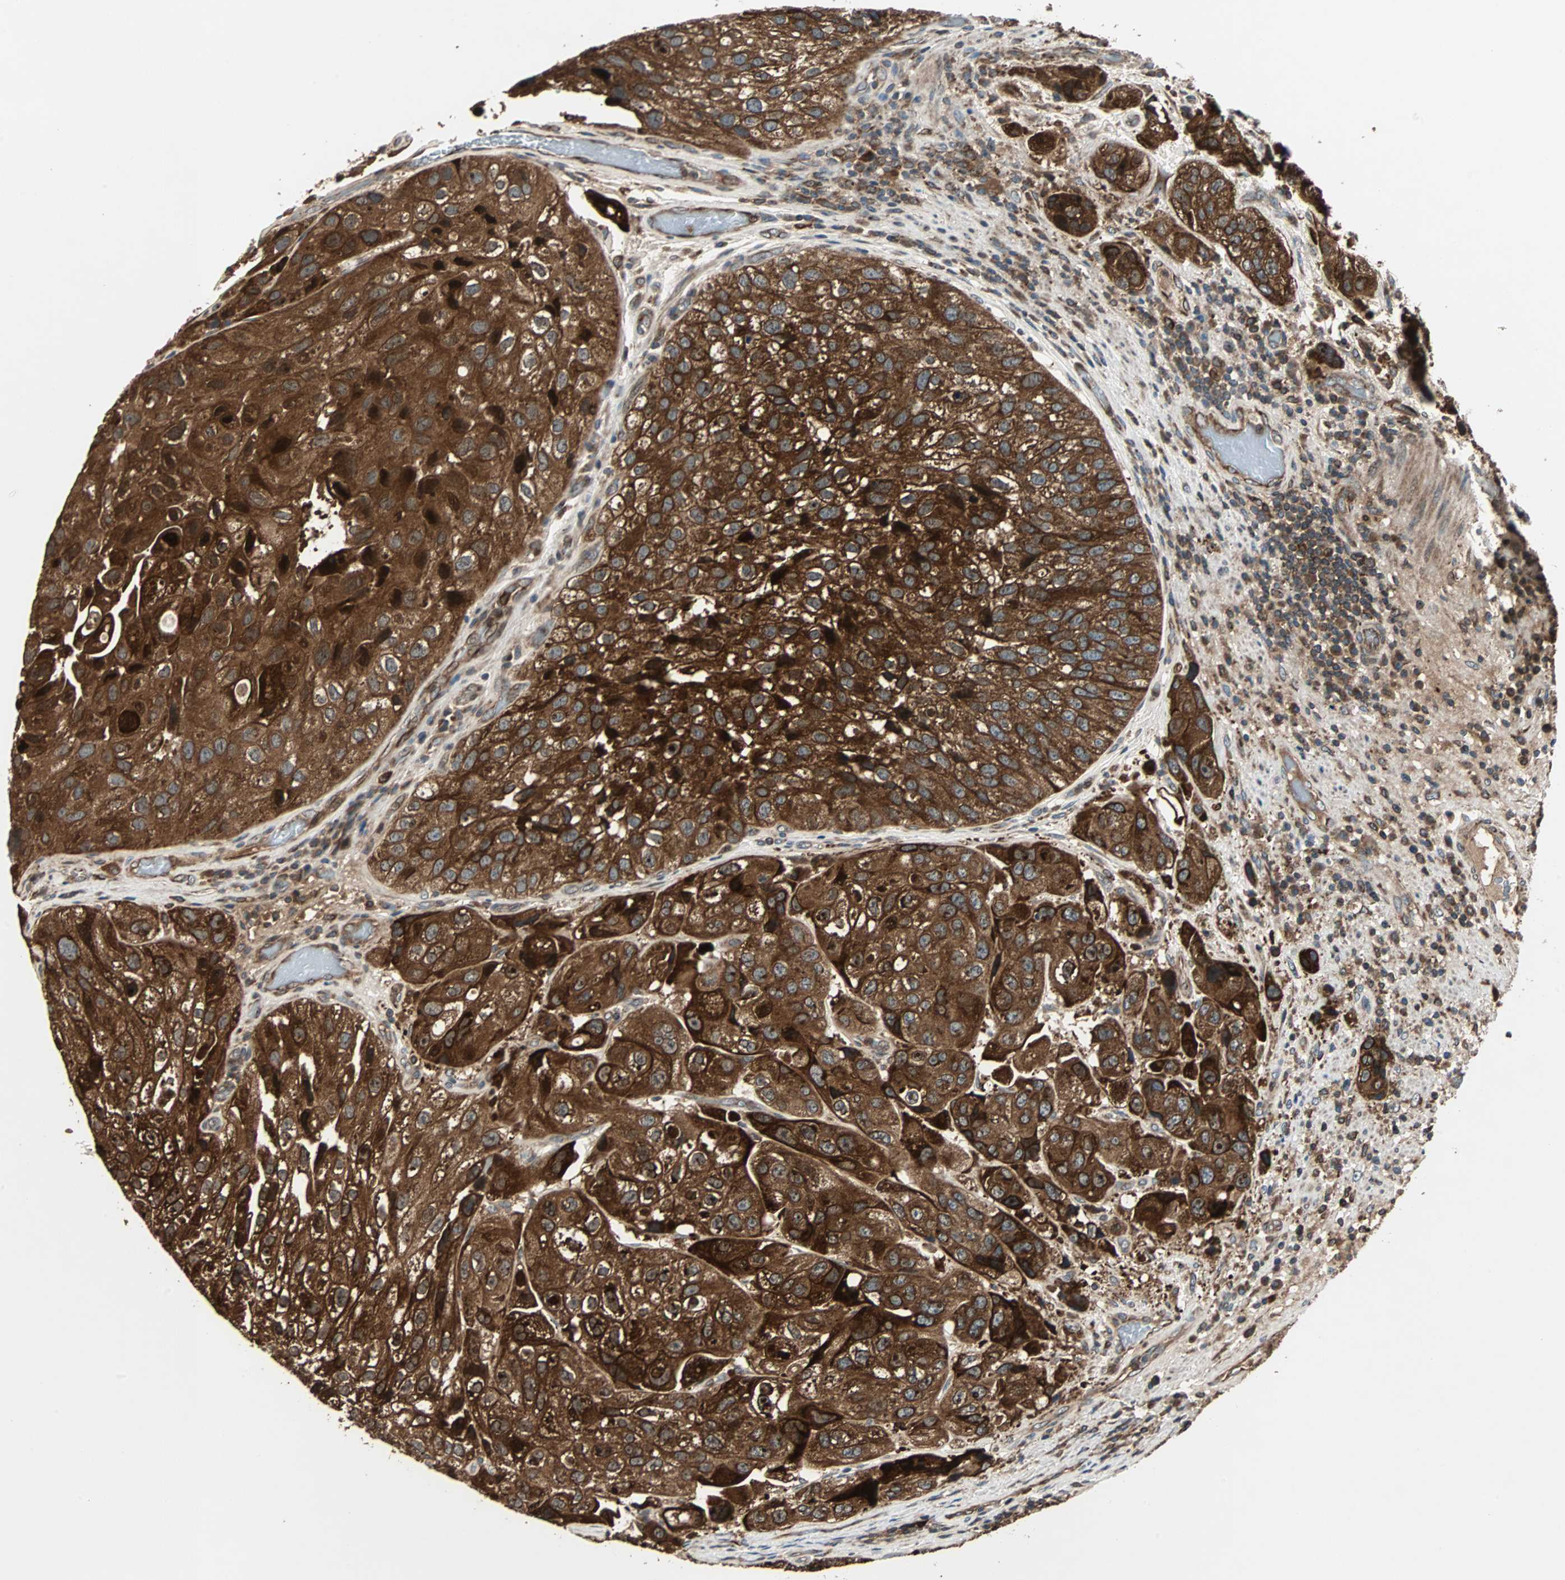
{"staining": {"intensity": "strong", "quantity": ">75%", "location": "cytoplasmic/membranous"}, "tissue": "urothelial cancer", "cell_type": "Tumor cells", "image_type": "cancer", "snomed": [{"axis": "morphology", "description": "Urothelial carcinoma, High grade"}, {"axis": "topography", "description": "Urinary bladder"}], "caption": "An image of human urothelial cancer stained for a protein reveals strong cytoplasmic/membranous brown staining in tumor cells.", "gene": "RAB7A", "patient": {"sex": "female", "age": 64}}